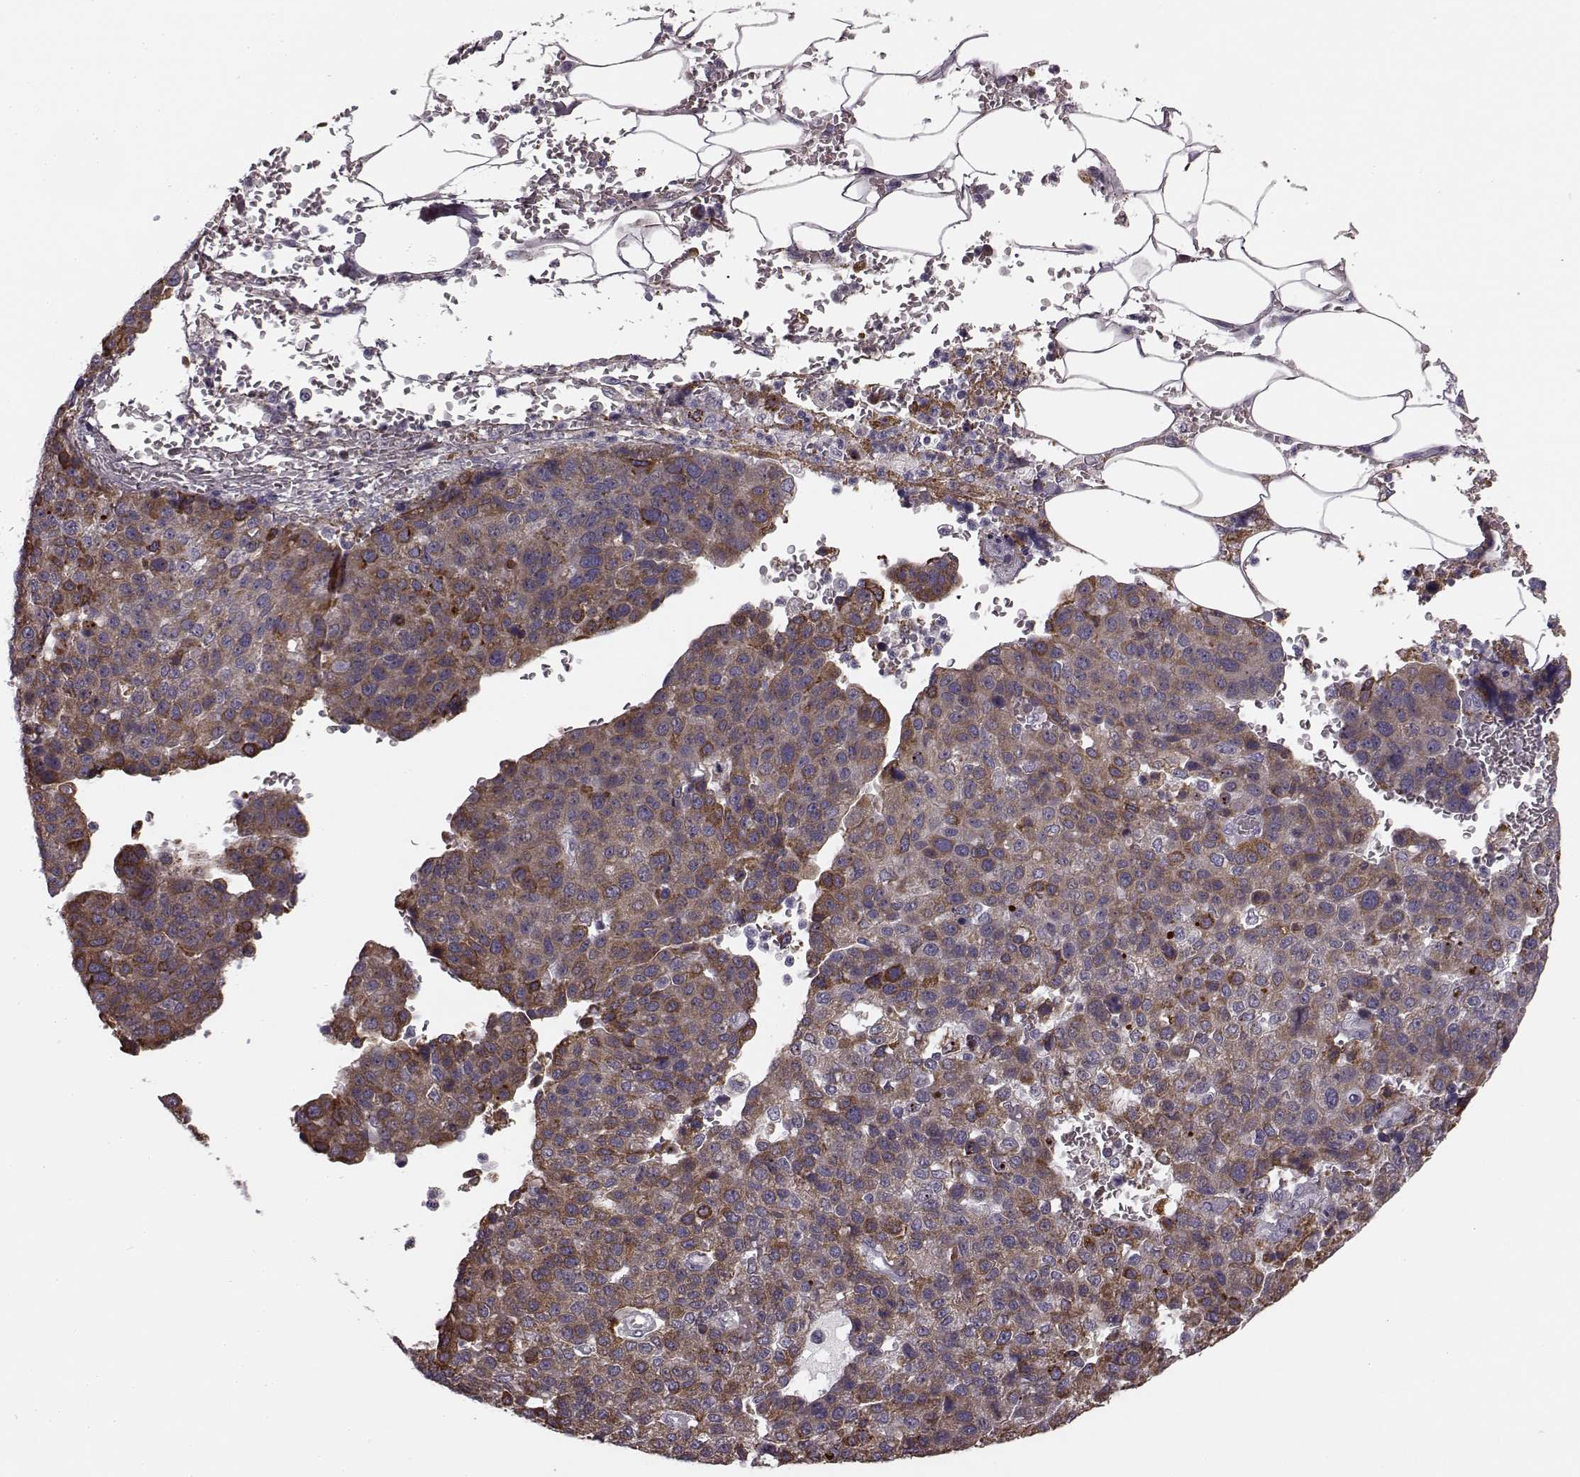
{"staining": {"intensity": "moderate", "quantity": "25%-75%", "location": "cytoplasmic/membranous"}, "tissue": "pancreatic cancer", "cell_type": "Tumor cells", "image_type": "cancer", "snomed": [{"axis": "morphology", "description": "Adenocarcinoma, NOS"}, {"axis": "topography", "description": "Pancreas"}], "caption": "DAB immunohistochemical staining of human pancreatic cancer (adenocarcinoma) displays moderate cytoplasmic/membranous protein staining in about 25%-75% of tumor cells. Using DAB (brown) and hematoxylin (blue) stains, captured at high magnification using brightfield microscopy.", "gene": "FAM234B", "patient": {"sex": "female", "age": 61}}